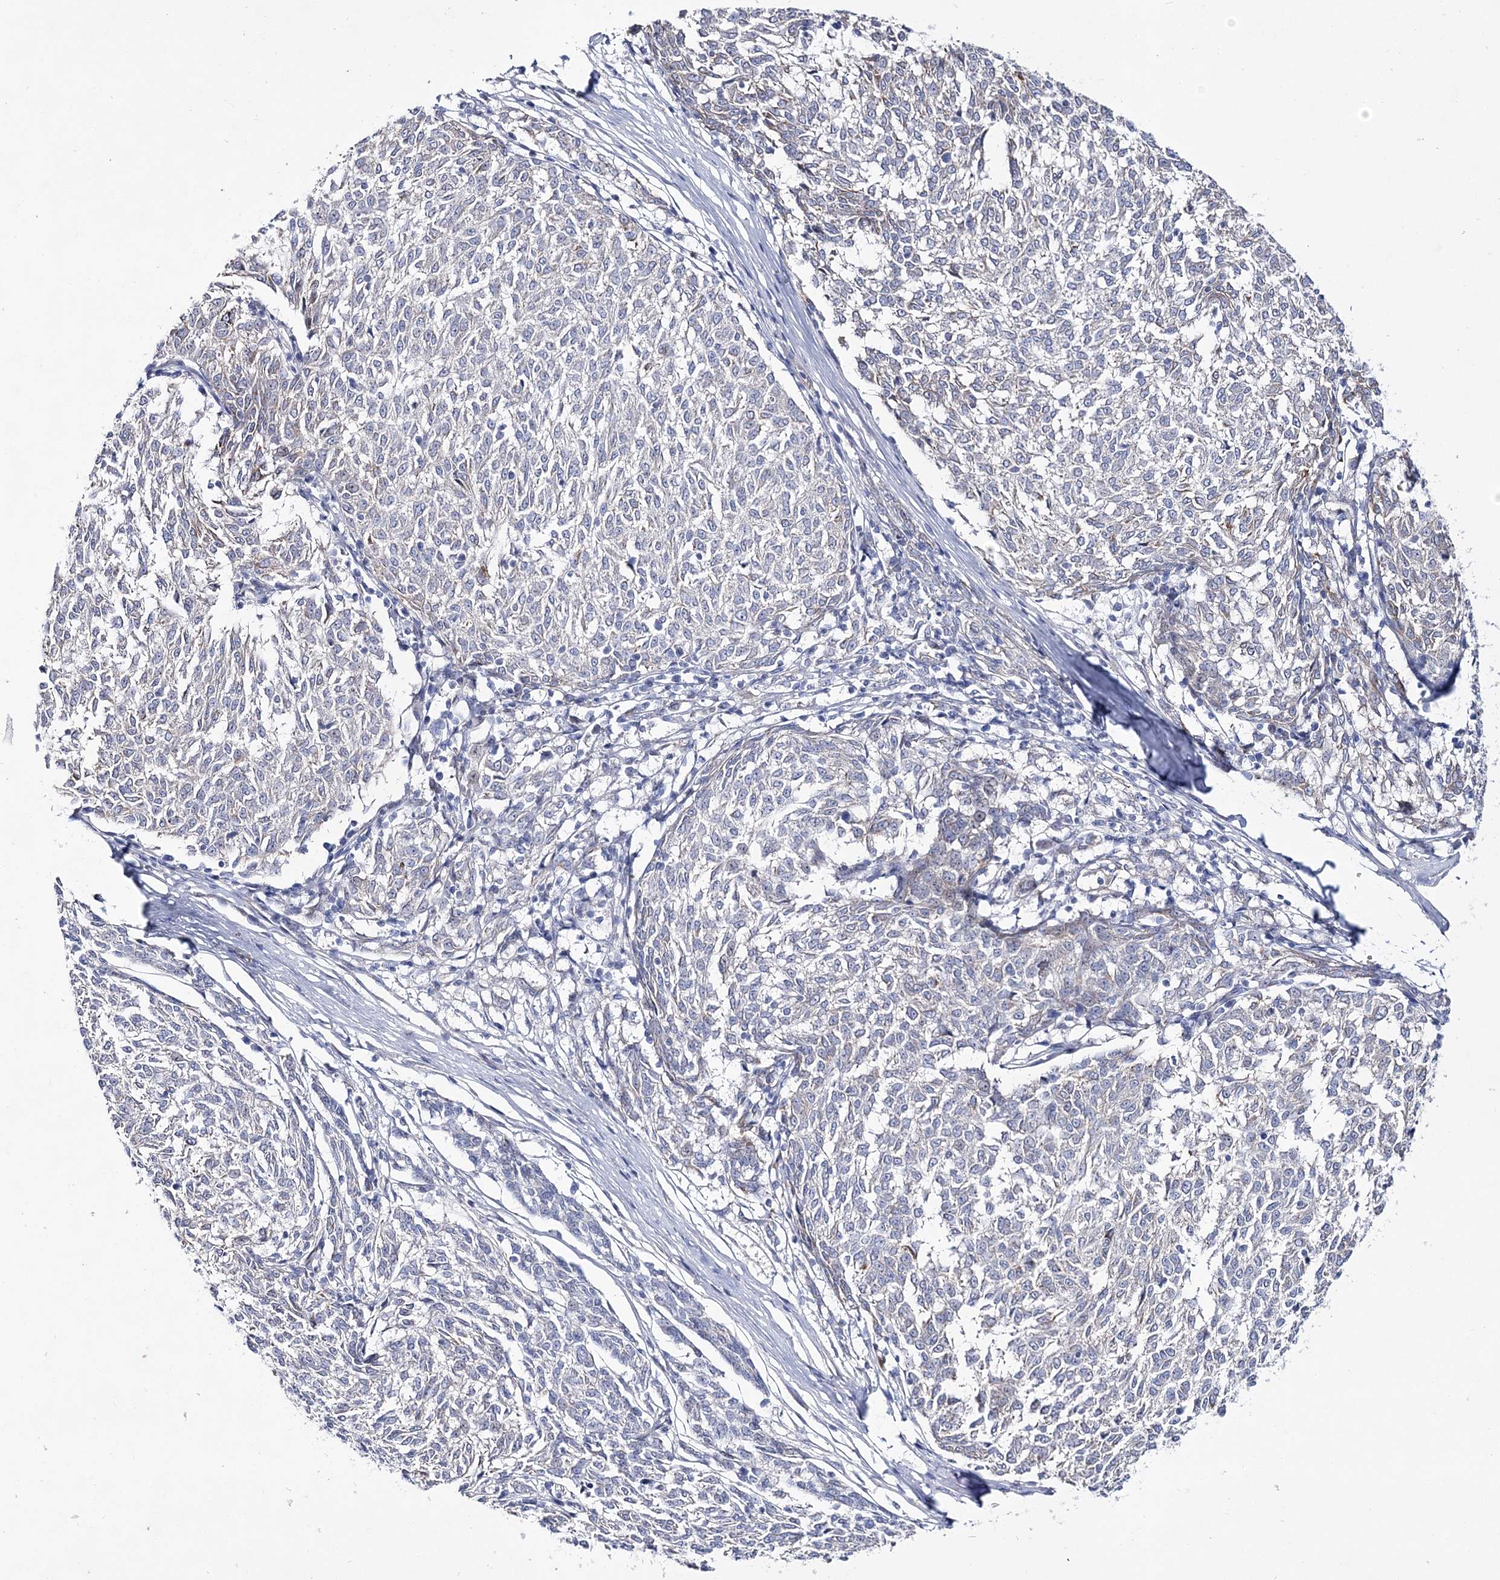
{"staining": {"intensity": "negative", "quantity": "none", "location": "none"}, "tissue": "melanoma", "cell_type": "Tumor cells", "image_type": "cancer", "snomed": [{"axis": "morphology", "description": "Malignant melanoma, NOS"}, {"axis": "topography", "description": "Skin"}], "caption": "The IHC histopathology image has no significant expression in tumor cells of melanoma tissue.", "gene": "ANO1", "patient": {"sex": "female", "age": 72}}